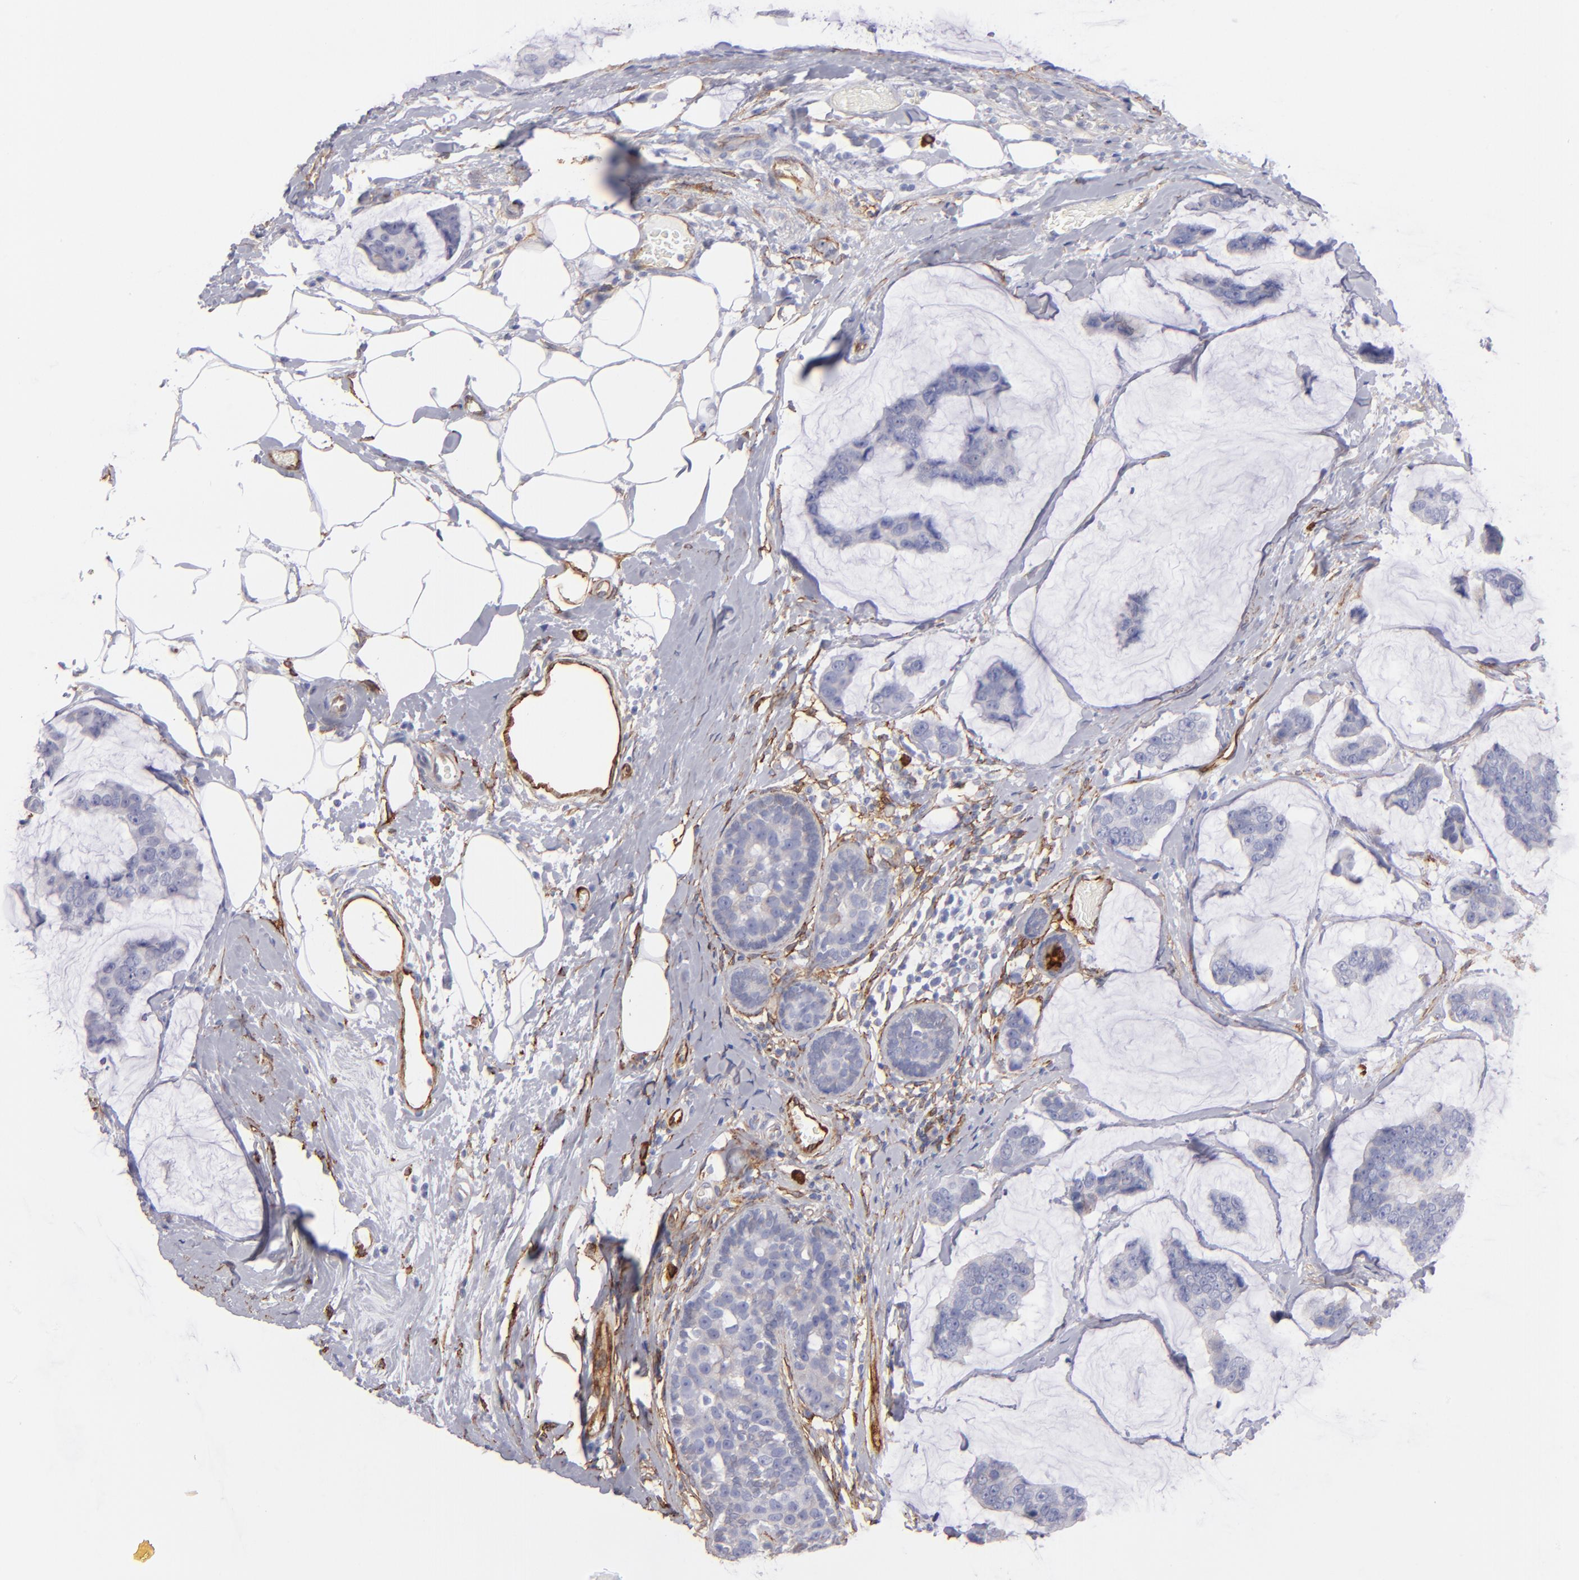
{"staining": {"intensity": "negative", "quantity": "none", "location": "none"}, "tissue": "breast cancer", "cell_type": "Tumor cells", "image_type": "cancer", "snomed": [{"axis": "morphology", "description": "Normal tissue, NOS"}, {"axis": "morphology", "description": "Duct carcinoma"}, {"axis": "topography", "description": "Breast"}], "caption": "Invasive ductal carcinoma (breast) was stained to show a protein in brown. There is no significant expression in tumor cells.", "gene": "AHNAK2", "patient": {"sex": "female", "age": 50}}